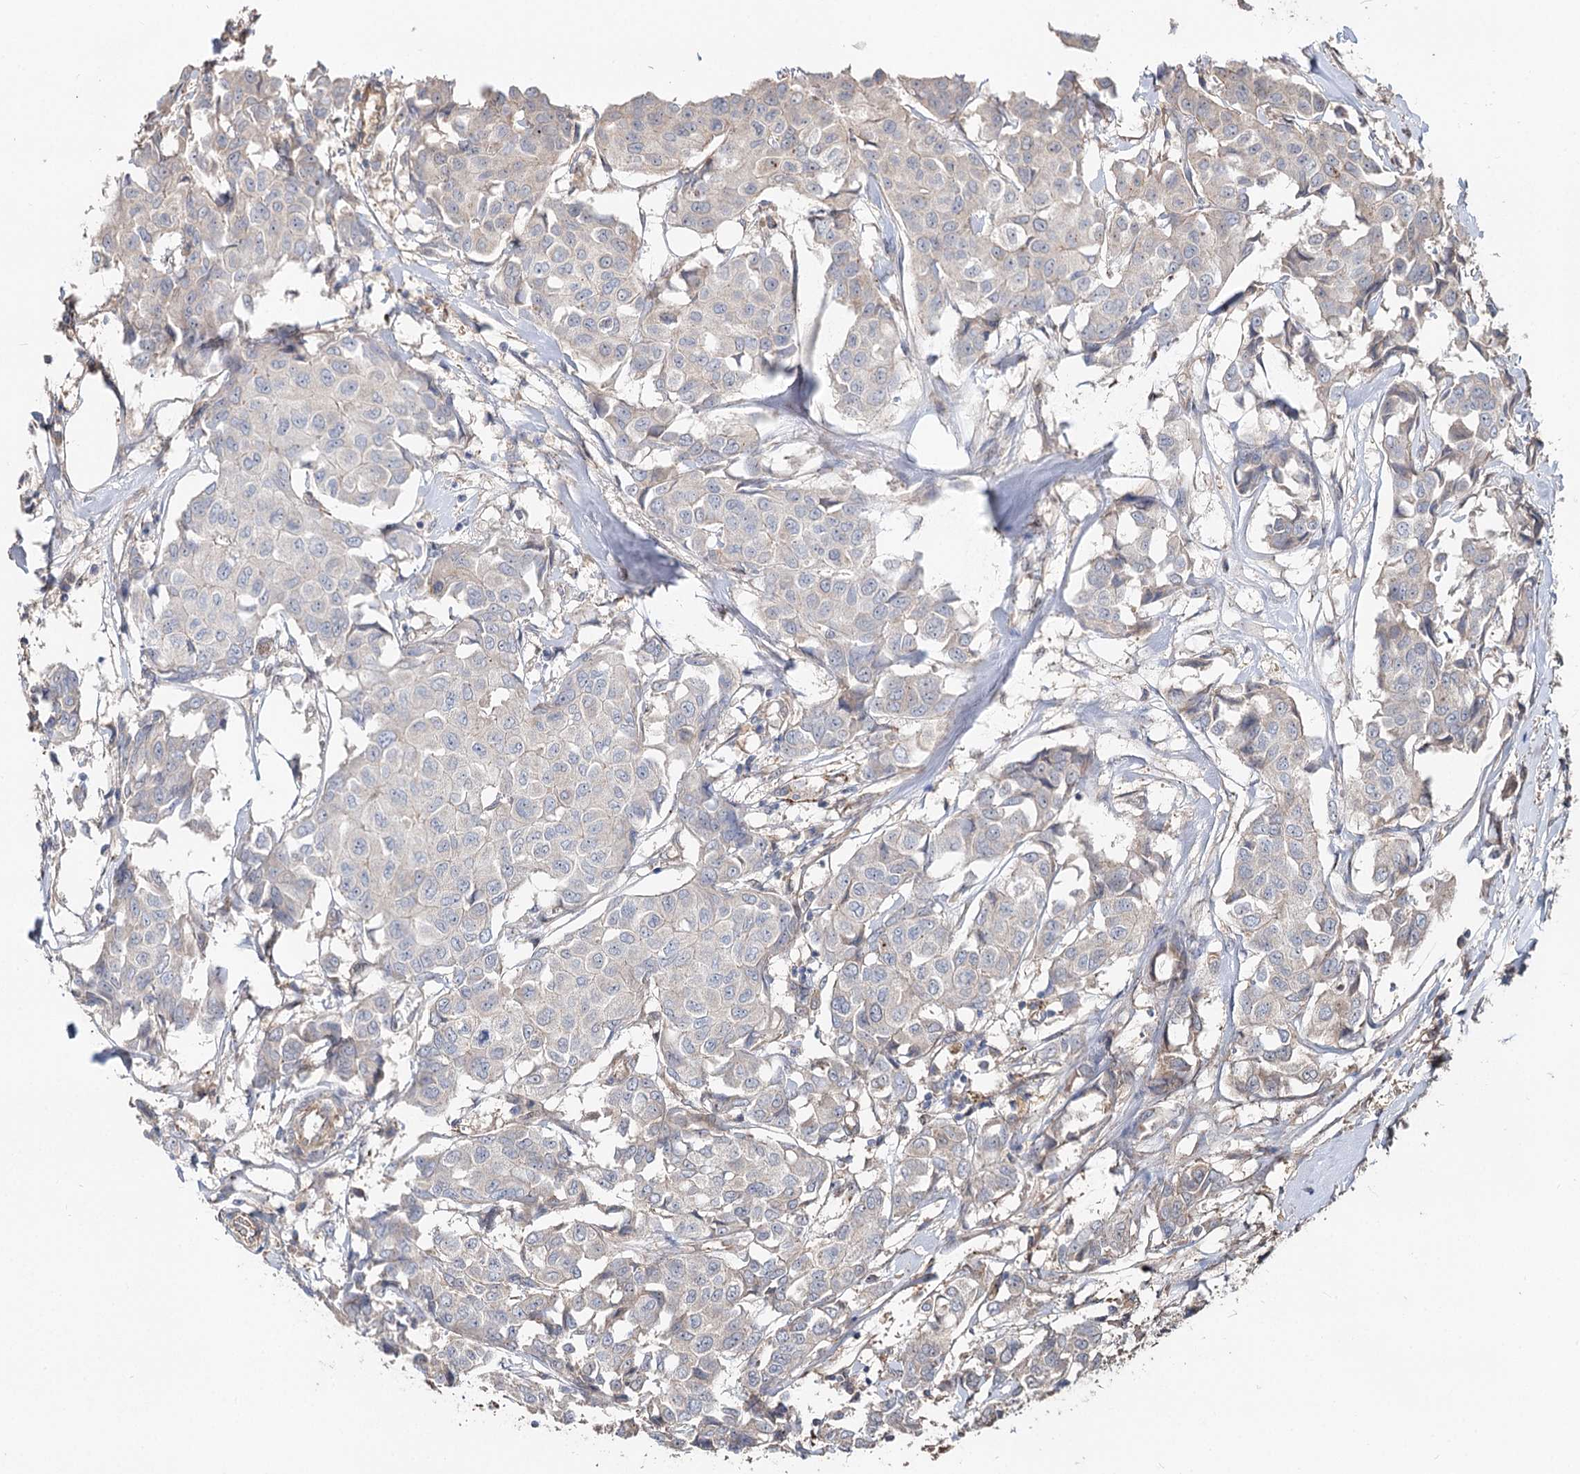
{"staining": {"intensity": "negative", "quantity": "none", "location": "none"}, "tissue": "breast cancer", "cell_type": "Tumor cells", "image_type": "cancer", "snomed": [{"axis": "morphology", "description": "Duct carcinoma"}, {"axis": "topography", "description": "Breast"}], "caption": "An image of human breast invasive ductal carcinoma is negative for staining in tumor cells.", "gene": "SPART", "patient": {"sex": "female", "age": 80}}